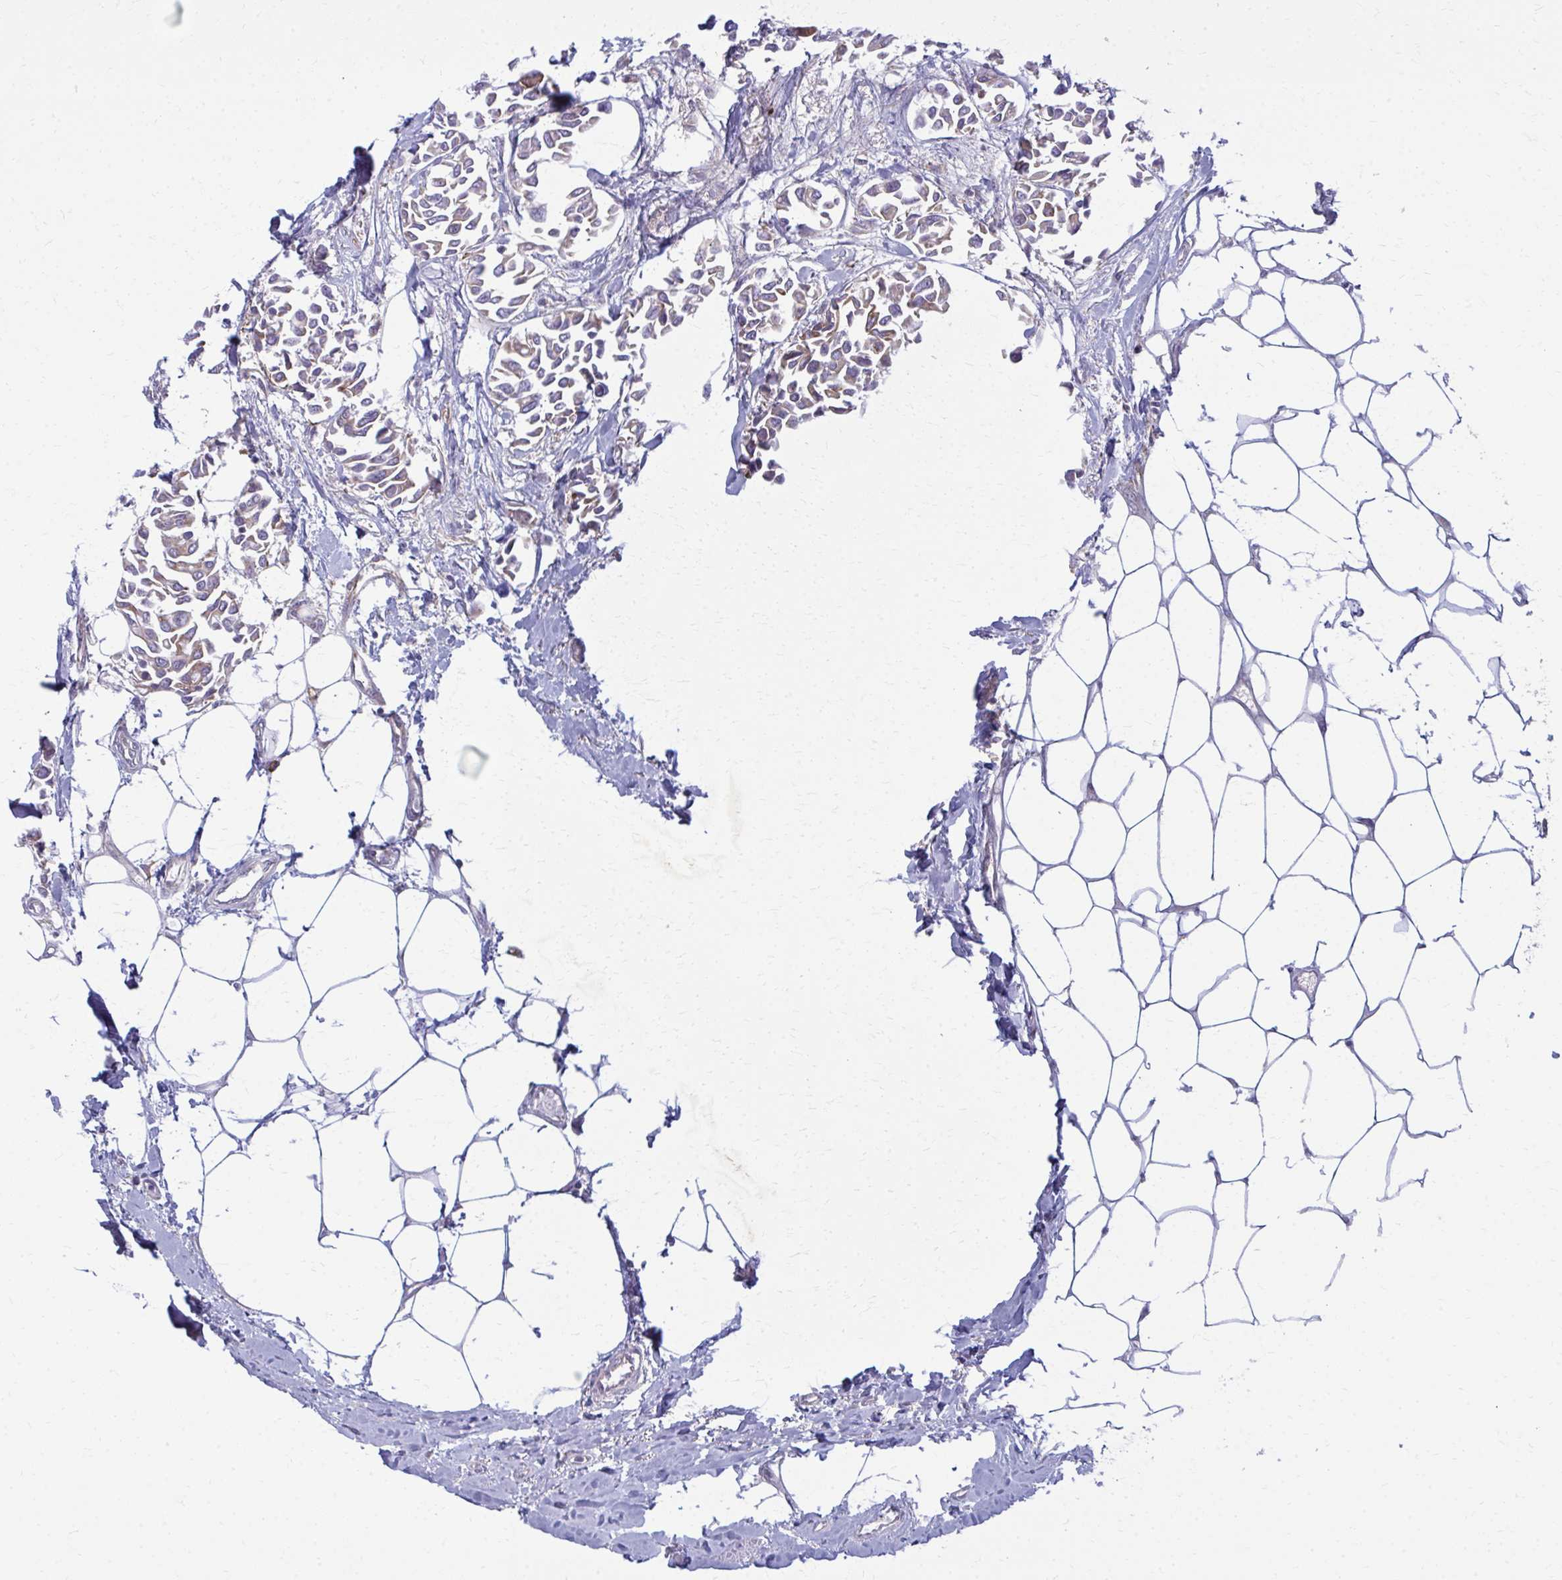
{"staining": {"intensity": "weak", "quantity": "25%-75%", "location": "cytoplasmic/membranous"}, "tissue": "breast cancer", "cell_type": "Tumor cells", "image_type": "cancer", "snomed": [{"axis": "morphology", "description": "Duct carcinoma"}, {"axis": "topography", "description": "Breast"}], "caption": "Tumor cells exhibit low levels of weak cytoplasmic/membranous expression in about 25%-75% of cells in human breast invasive ductal carcinoma. Immunohistochemistry (ihc) stains the protein of interest in brown and the nuclei are stained blue.", "gene": "CEMP1", "patient": {"sex": "female", "age": 54}}